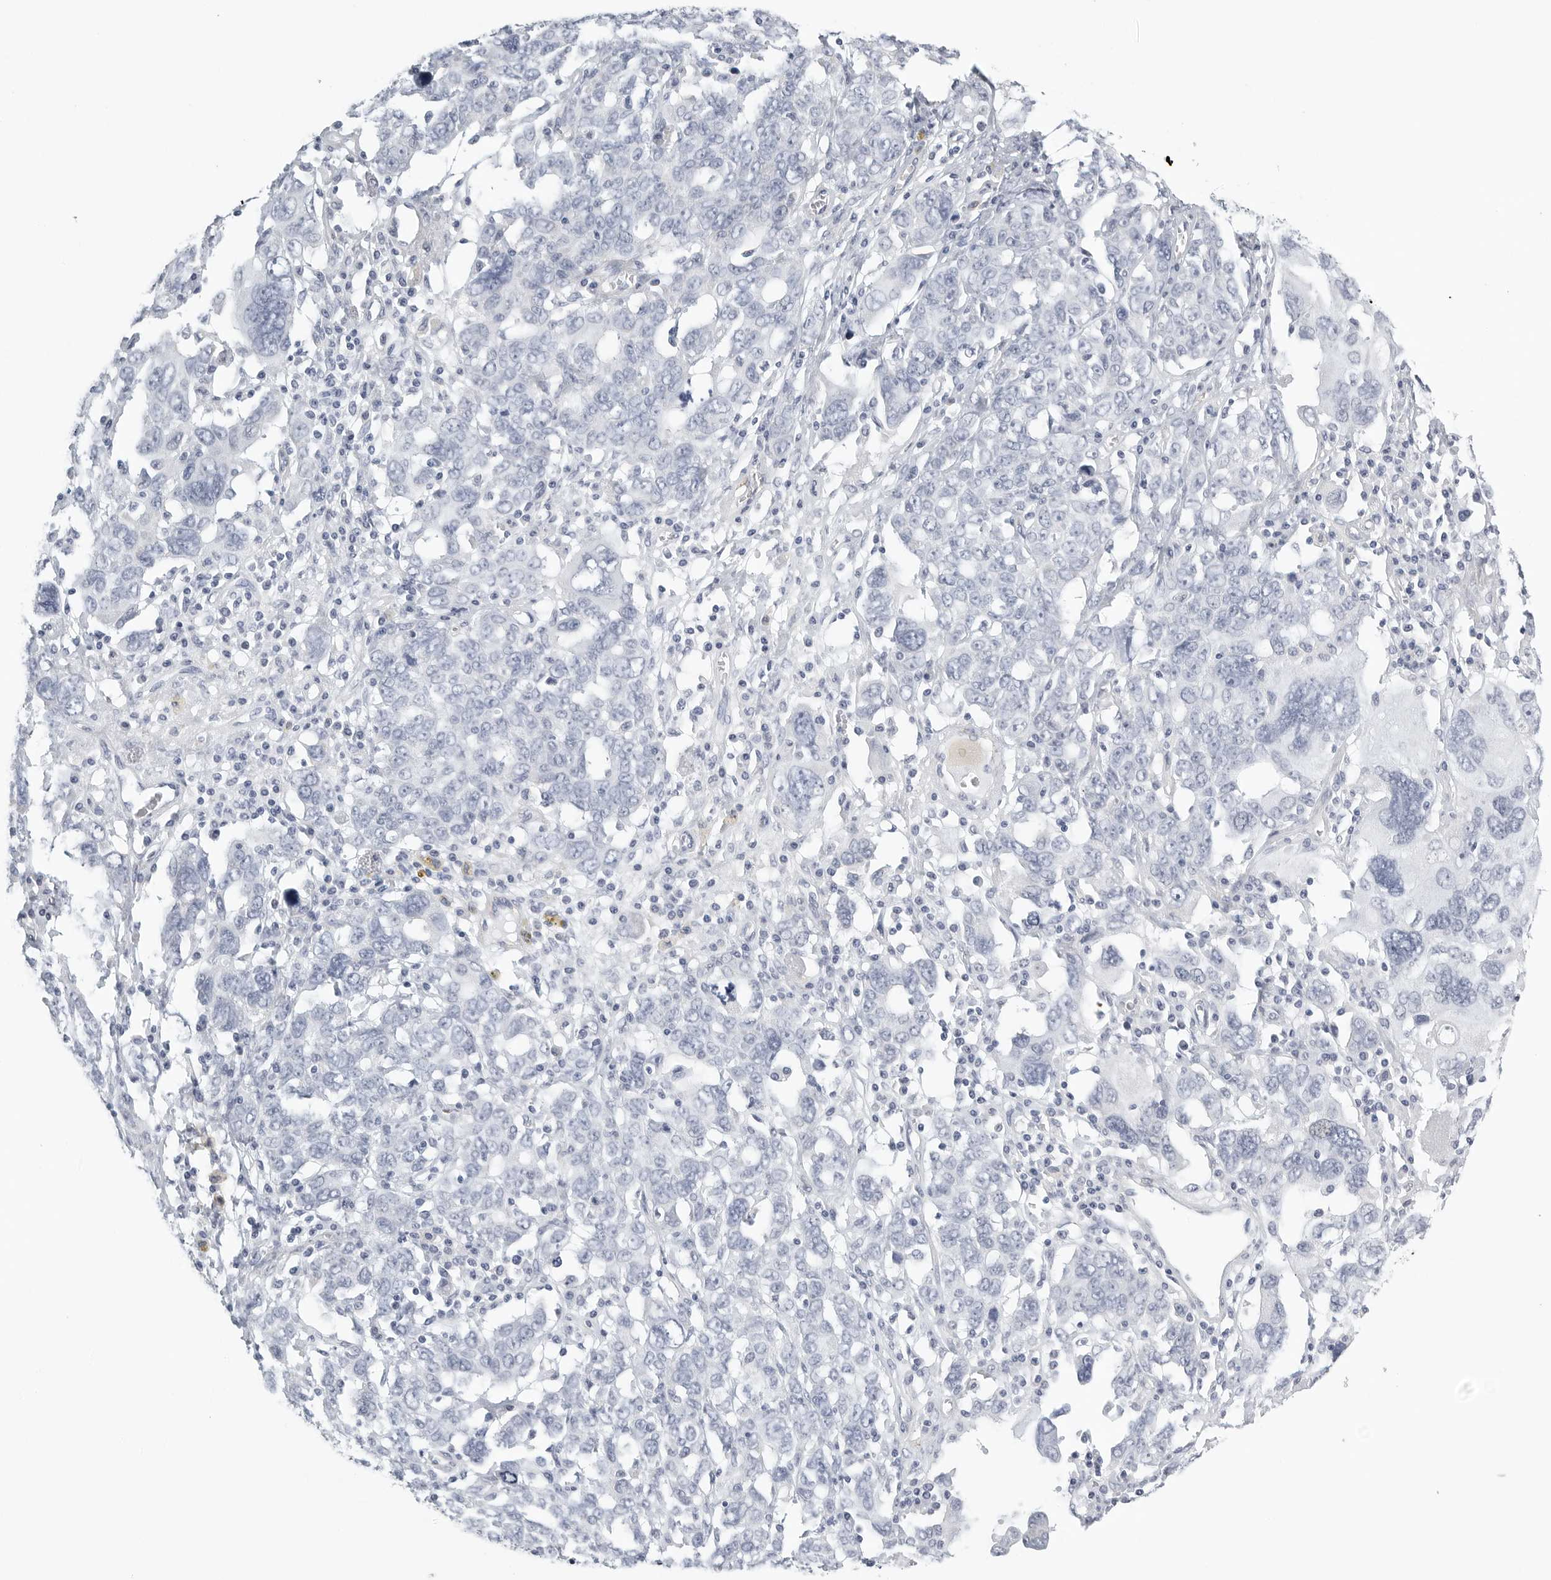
{"staining": {"intensity": "negative", "quantity": "none", "location": "none"}, "tissue": "ovarian cancer", "cell_type": "Tumor cells", "image_type": "cancer", "snomed": [{"axis": "morphology", "description": "Carcinoma, endometroid"}, {"axis": "topography", "description": "Ovary"}], "caption": "DAB immunohistochemical staining of ovarian endometroid carcinoma displays no significant positivity in tumor cells. Brightfield microscopy of immunohistochemistry (IHC) stained with DAB (brown) and hematoxylin (blue), captured at high magnification.", "gene": "TNR", "patient": {"sex": "female", "age": 62}}